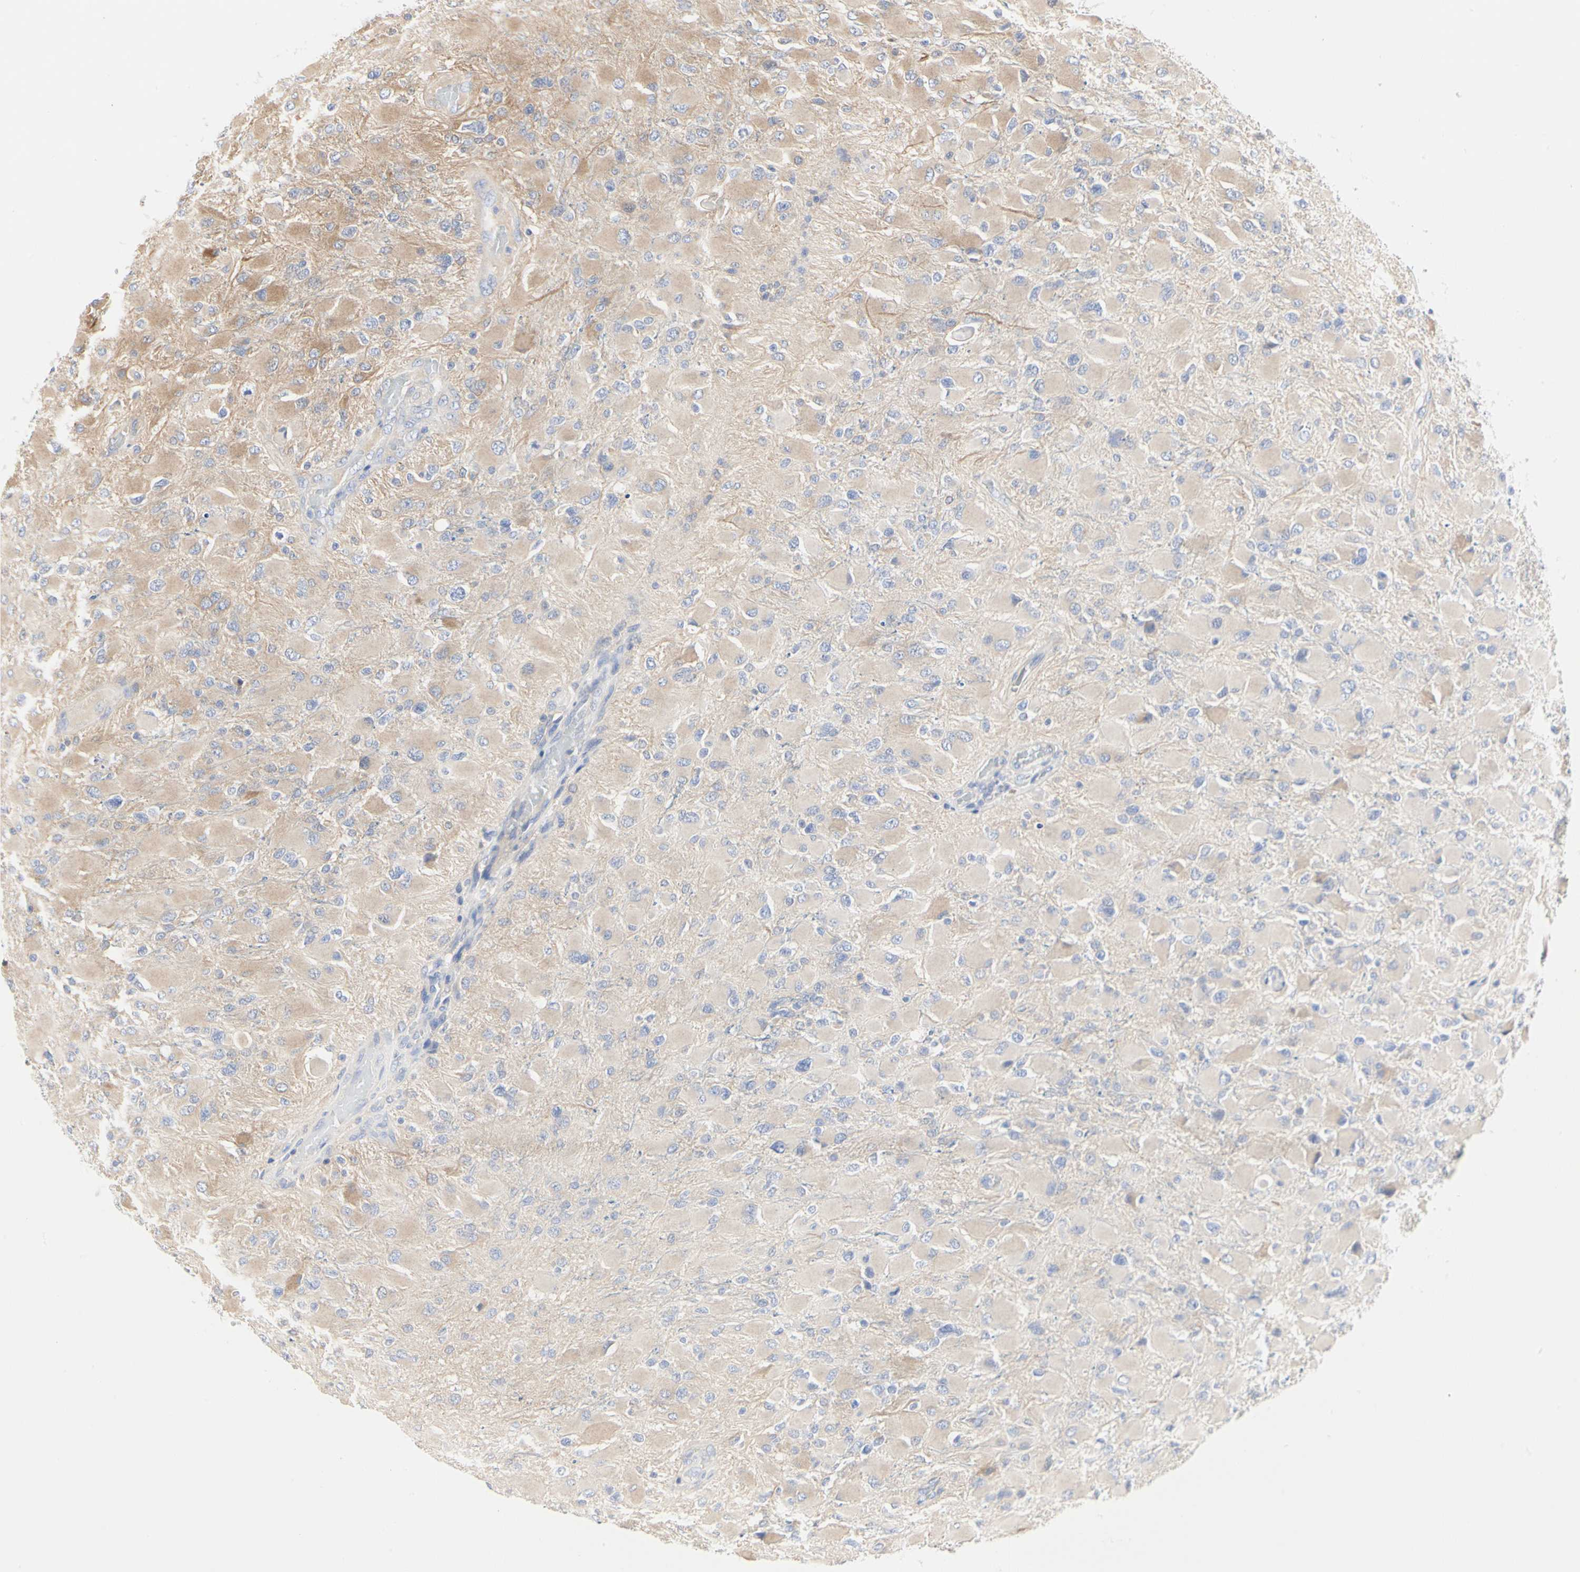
{"staining": {"intensity": "weak", "quantity": ">75%", "location": "cytoplasmic/membranous"}, "tissue": "glioma", "cell_type": "Tumor cells", "image_type": "cancer", "snomed": [{"axis": "morphology", "description": "Glioma, malignant, High grade"}, {"axis": "topography", "description": "Cerebral cortex"}], "caption": "An IHC histopathology image of tumor tissue is shown. Protein staining in brown shows weak cytoplasmic/membranous positivity in glioma within tumor cells.", "gene": "C3orf52", "patient": {"sex": "female", "age": 36}}